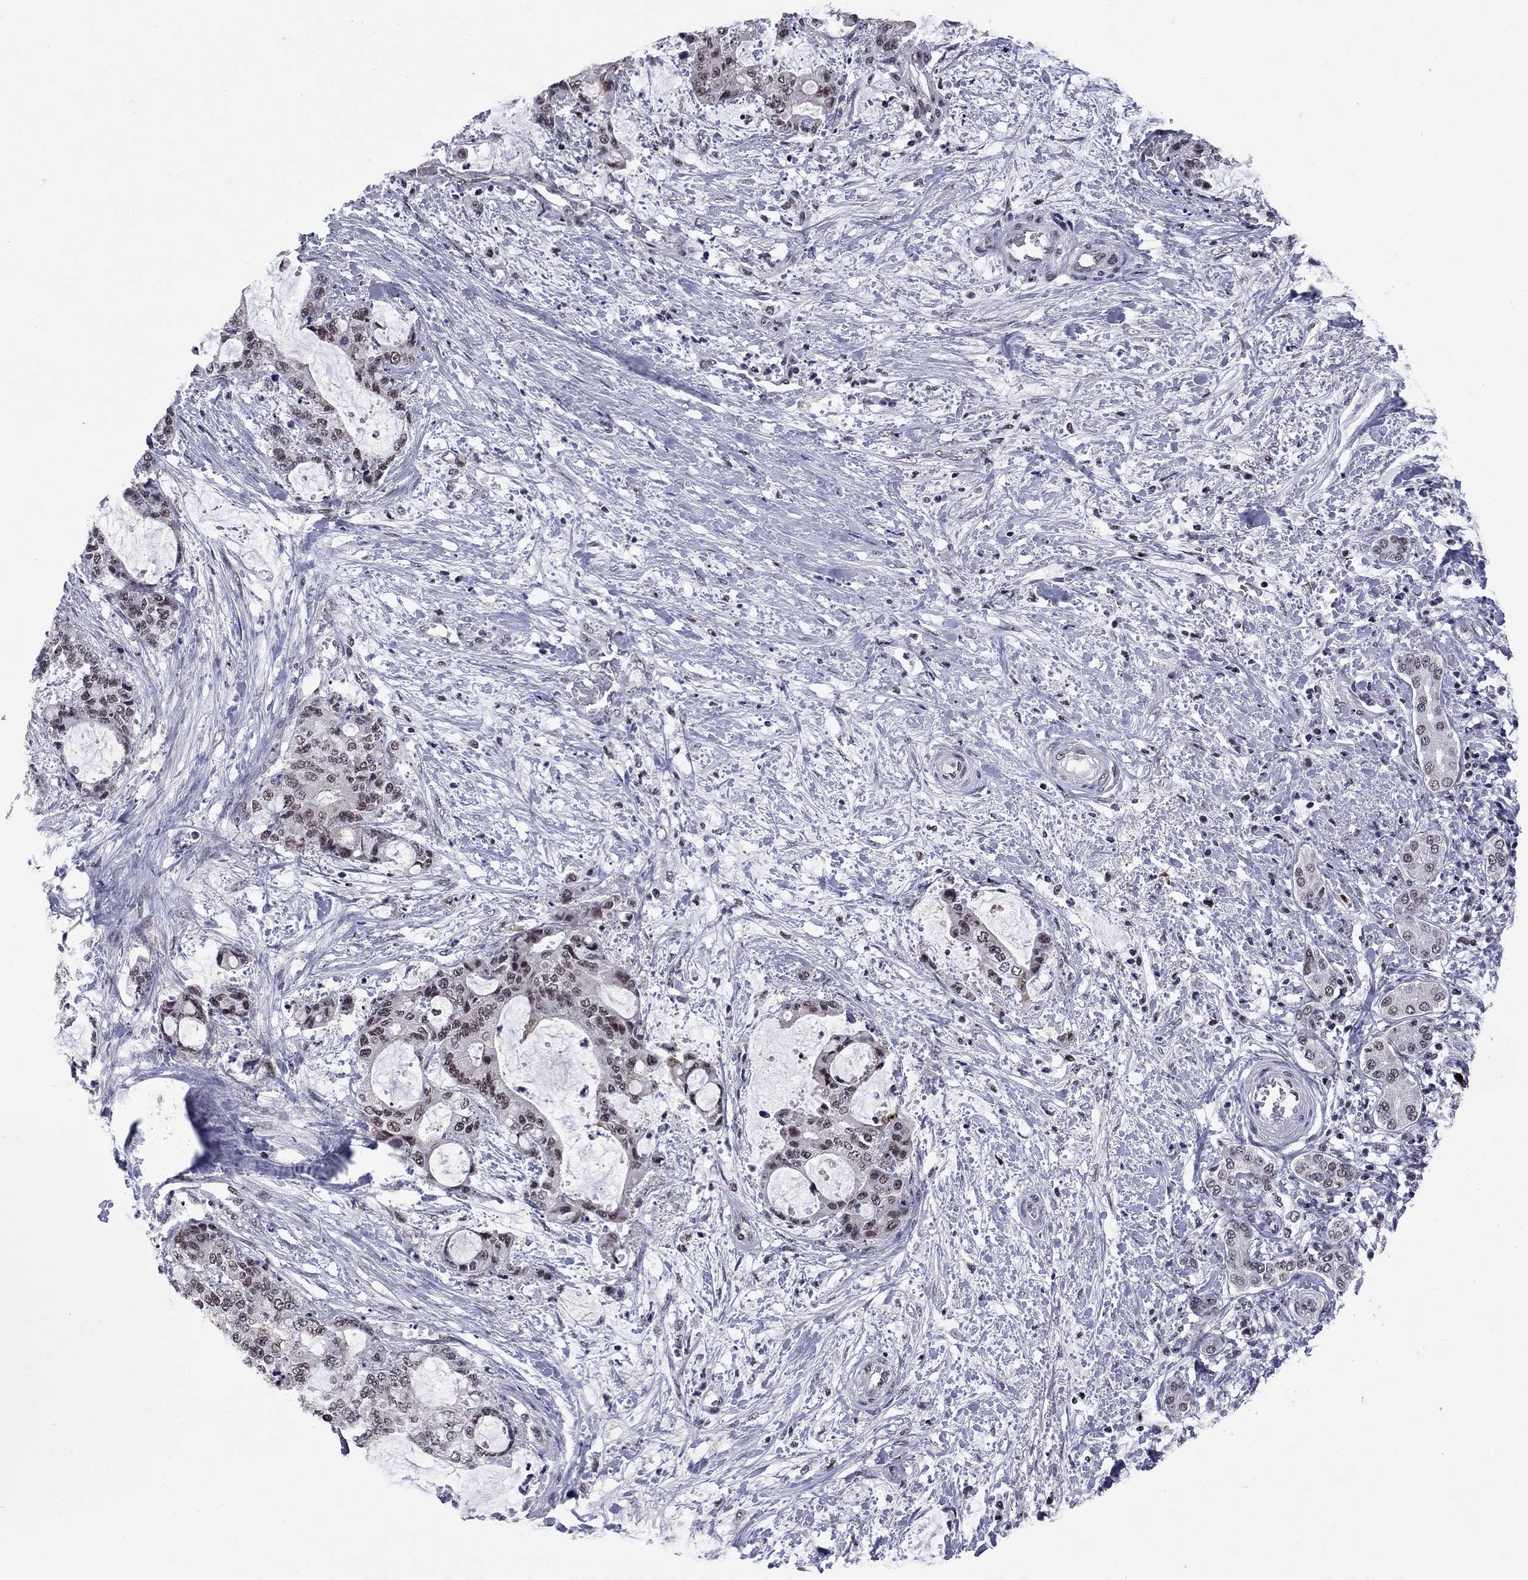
{"staining": {"intensity": "weak", "quantity": "25%-75%", "location": "nuclear"}, "tissue": "liver cancer", "cell_type": "Tumor cells", "image_type": "cancer", "snomed": [{"axis": "morphology", "description": "Normal tissue, NOS"}, {"axis": "morphology", "description": "Cholangiocarcinoma"}, {"axis": "topography", "description": "Liver"}, {"axis": "topography", "description": "Peripheral nerve tissue"}], "caption": "Weak nuclear expression for a protein is identified in about 25%-75% of tumor cells of liver cancer using immunohistochemistry.", "gene": "TAF9", "patient": {"sex": "female", "age": 73}}